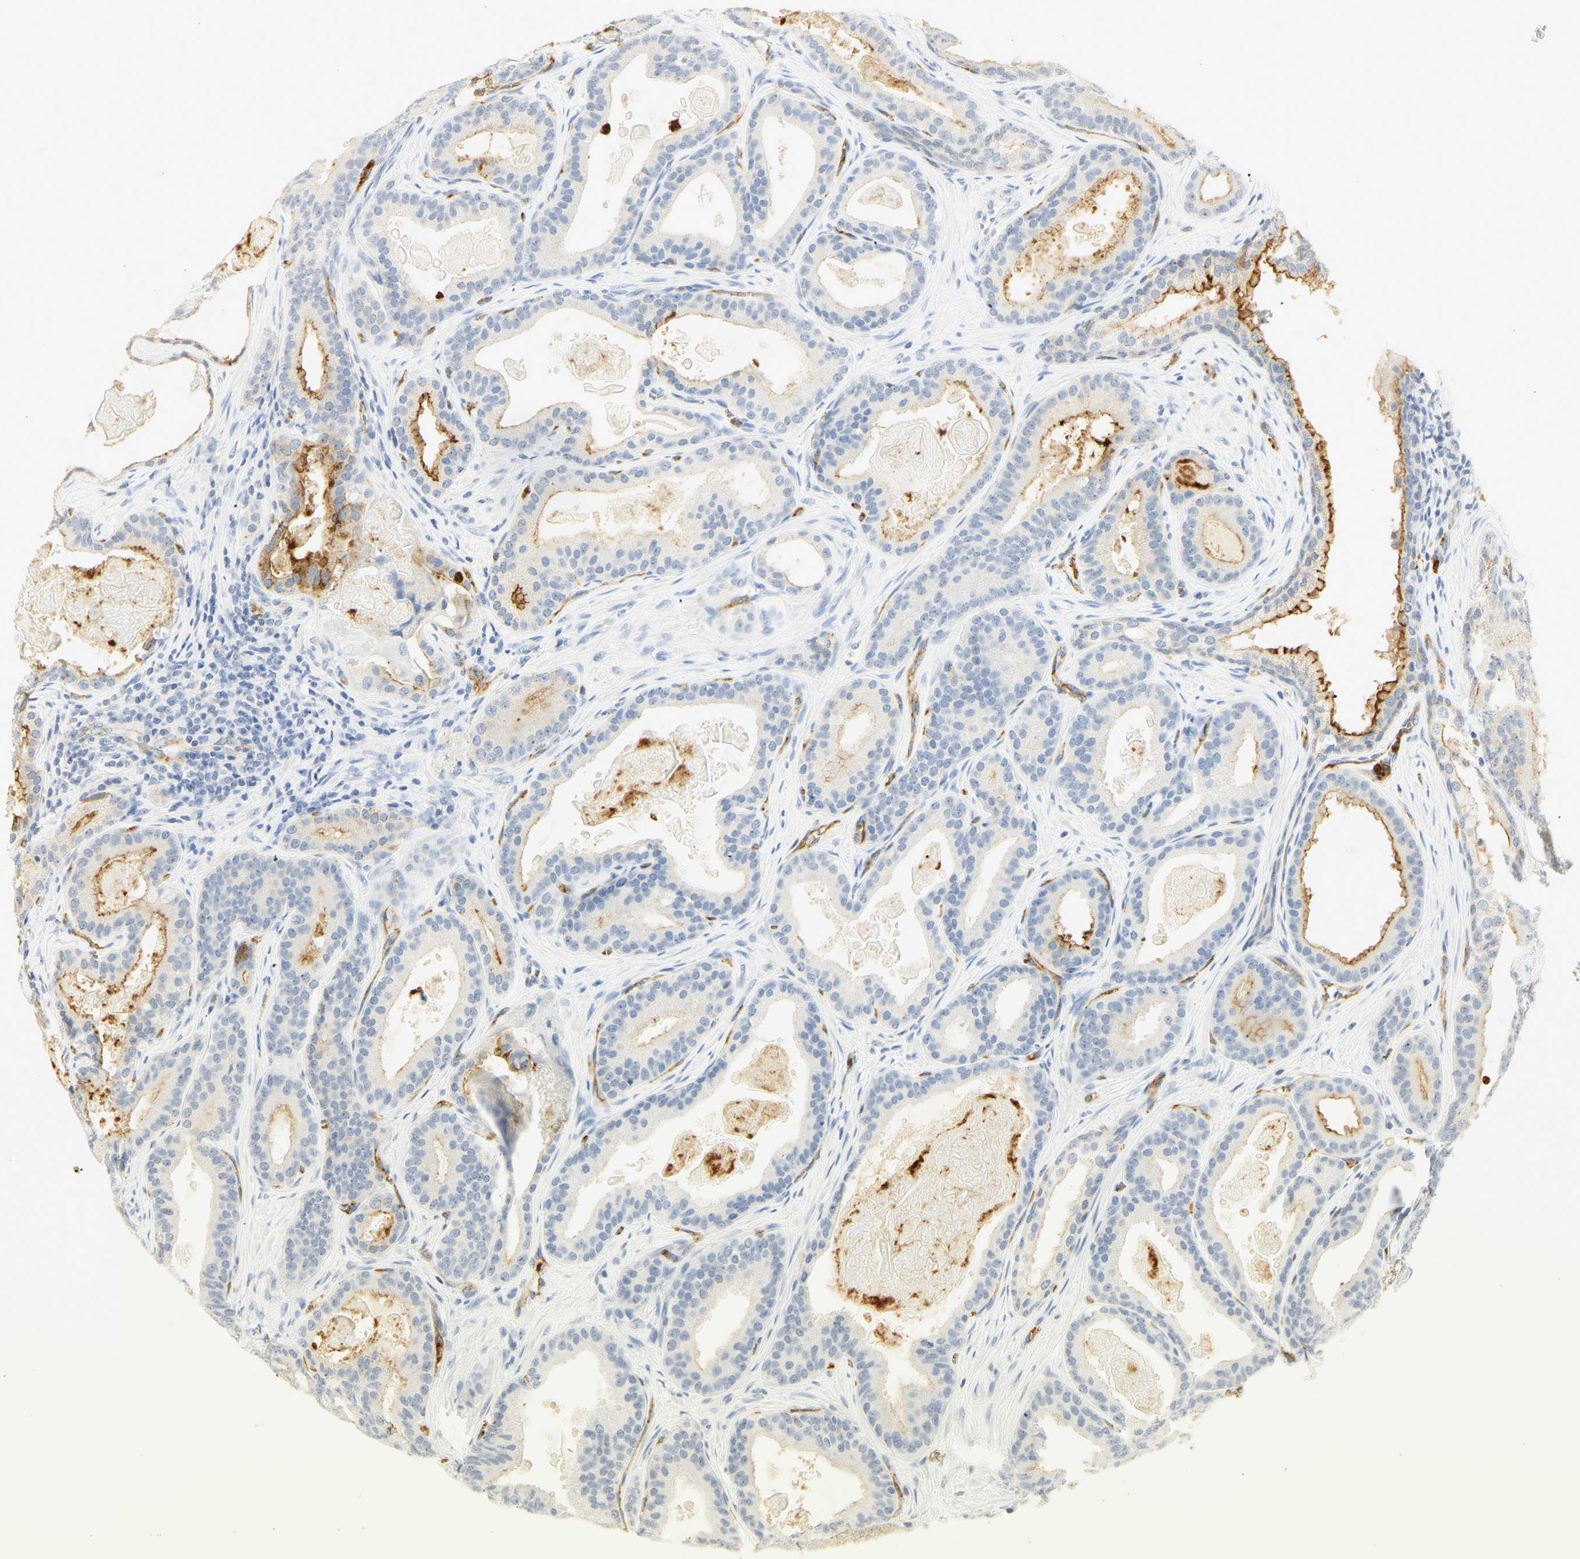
{"staining": {"intensity": "moderate", "quantity": "<25%", "location": "cytoplasmic/membranous"}, "tissue": "prostate cancer", "cell_type": "Tumor cells", "image_type": "cancer", "snomed": [{"axis": "morphology", "description": "Adenocarcinoma, High grade"}, {"axis": "topography", "description": "Prostate"}], "caption": "This image exhibits immunohistochemistry staining of prostate cancer (high-grade adenocarcinoma), with low moderate cytoplasmic/membranous staining in approximately <25% of tumor cells.", "gene": "CEACAM5", "patient": {"sex": "male", "age": 60}}